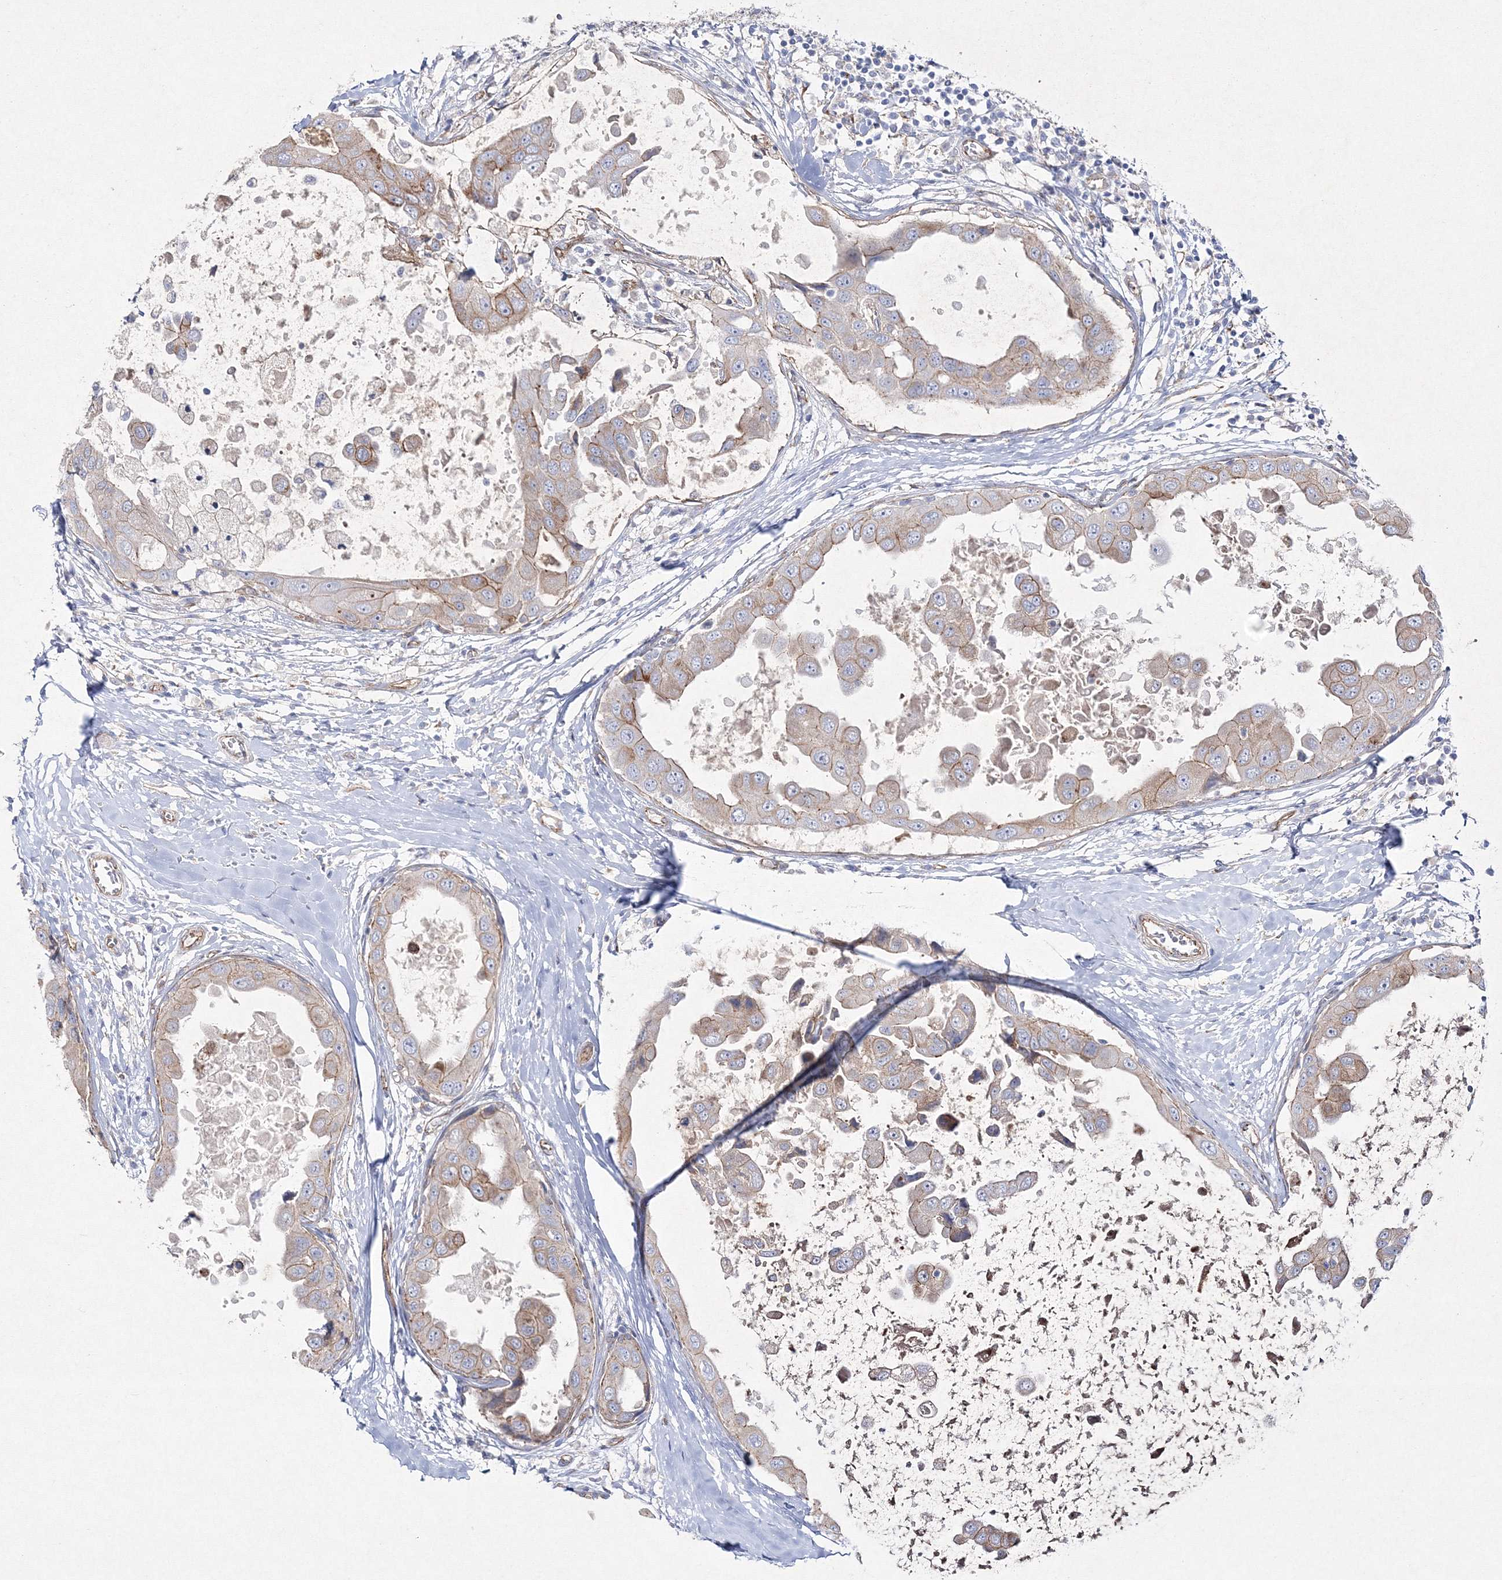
{"staining": {"intensity": "moderate", "quantity": "25%-75%", "location": "cytoplasmic/membranous"}, "tissue": "breast cancer", "cell_type": "Tumor cells", "image_type": "cancer", "snomed": [{"axis": "morphology", "description": "Duct carcinoma"}, {"axis": "topography", "description": "Breast"}], "caption": "A high-resolution micrograph shows immunohistochemistry (IHC) staining of infiltrating ductal carcinoma (breast), which shows moderate cytoplasmic/membranous expression in approximately 25%-75% of tumor cells. The staining is performed using DAB brown chromogen to label protein expression. The nuclei are counter-stained blue using hematoxylin.", "gene": "NAA40", "patient": {"sex": "female", "age": 27}}